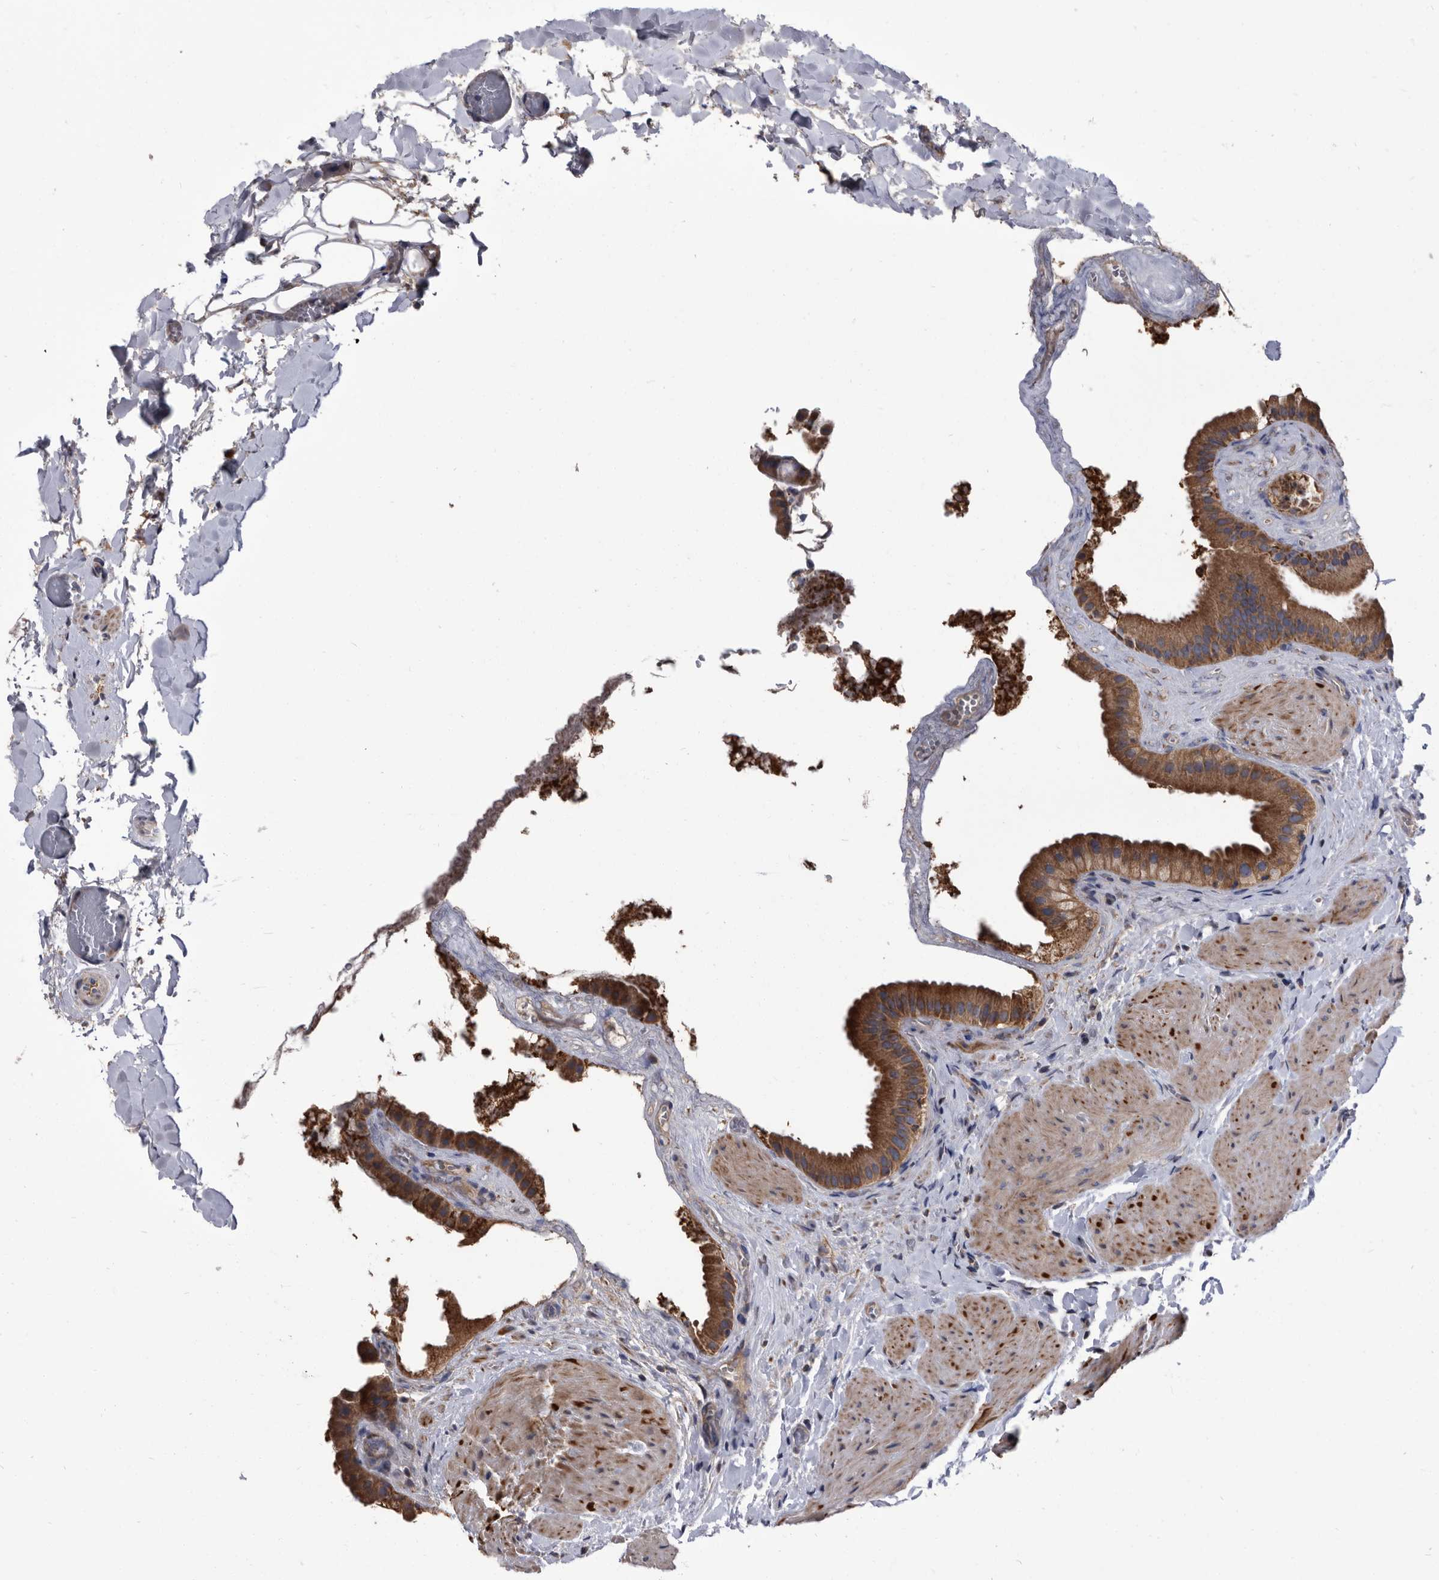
{"staining": {"intensity": "strong", "quantity": ">75%", "location": "cytoplasmic/membranous"}, "tissue": "gallbladder", "cell_type": "Glandular cells", "image_type": "normal", "snomed": [{"axis": "morphology", "description": "Normal tissue, NOS"}, {"axis": "topography", "description": "Gallbladder"}], "caption": "This image displays immunohistochemistry staining of unremarkable gallbladder, with high strong cytoplasmic/membranous staining in approximately >75% of glandular cells.", "gene": "DTNBP1", "patient": {"sex": "male", "age": 55}}